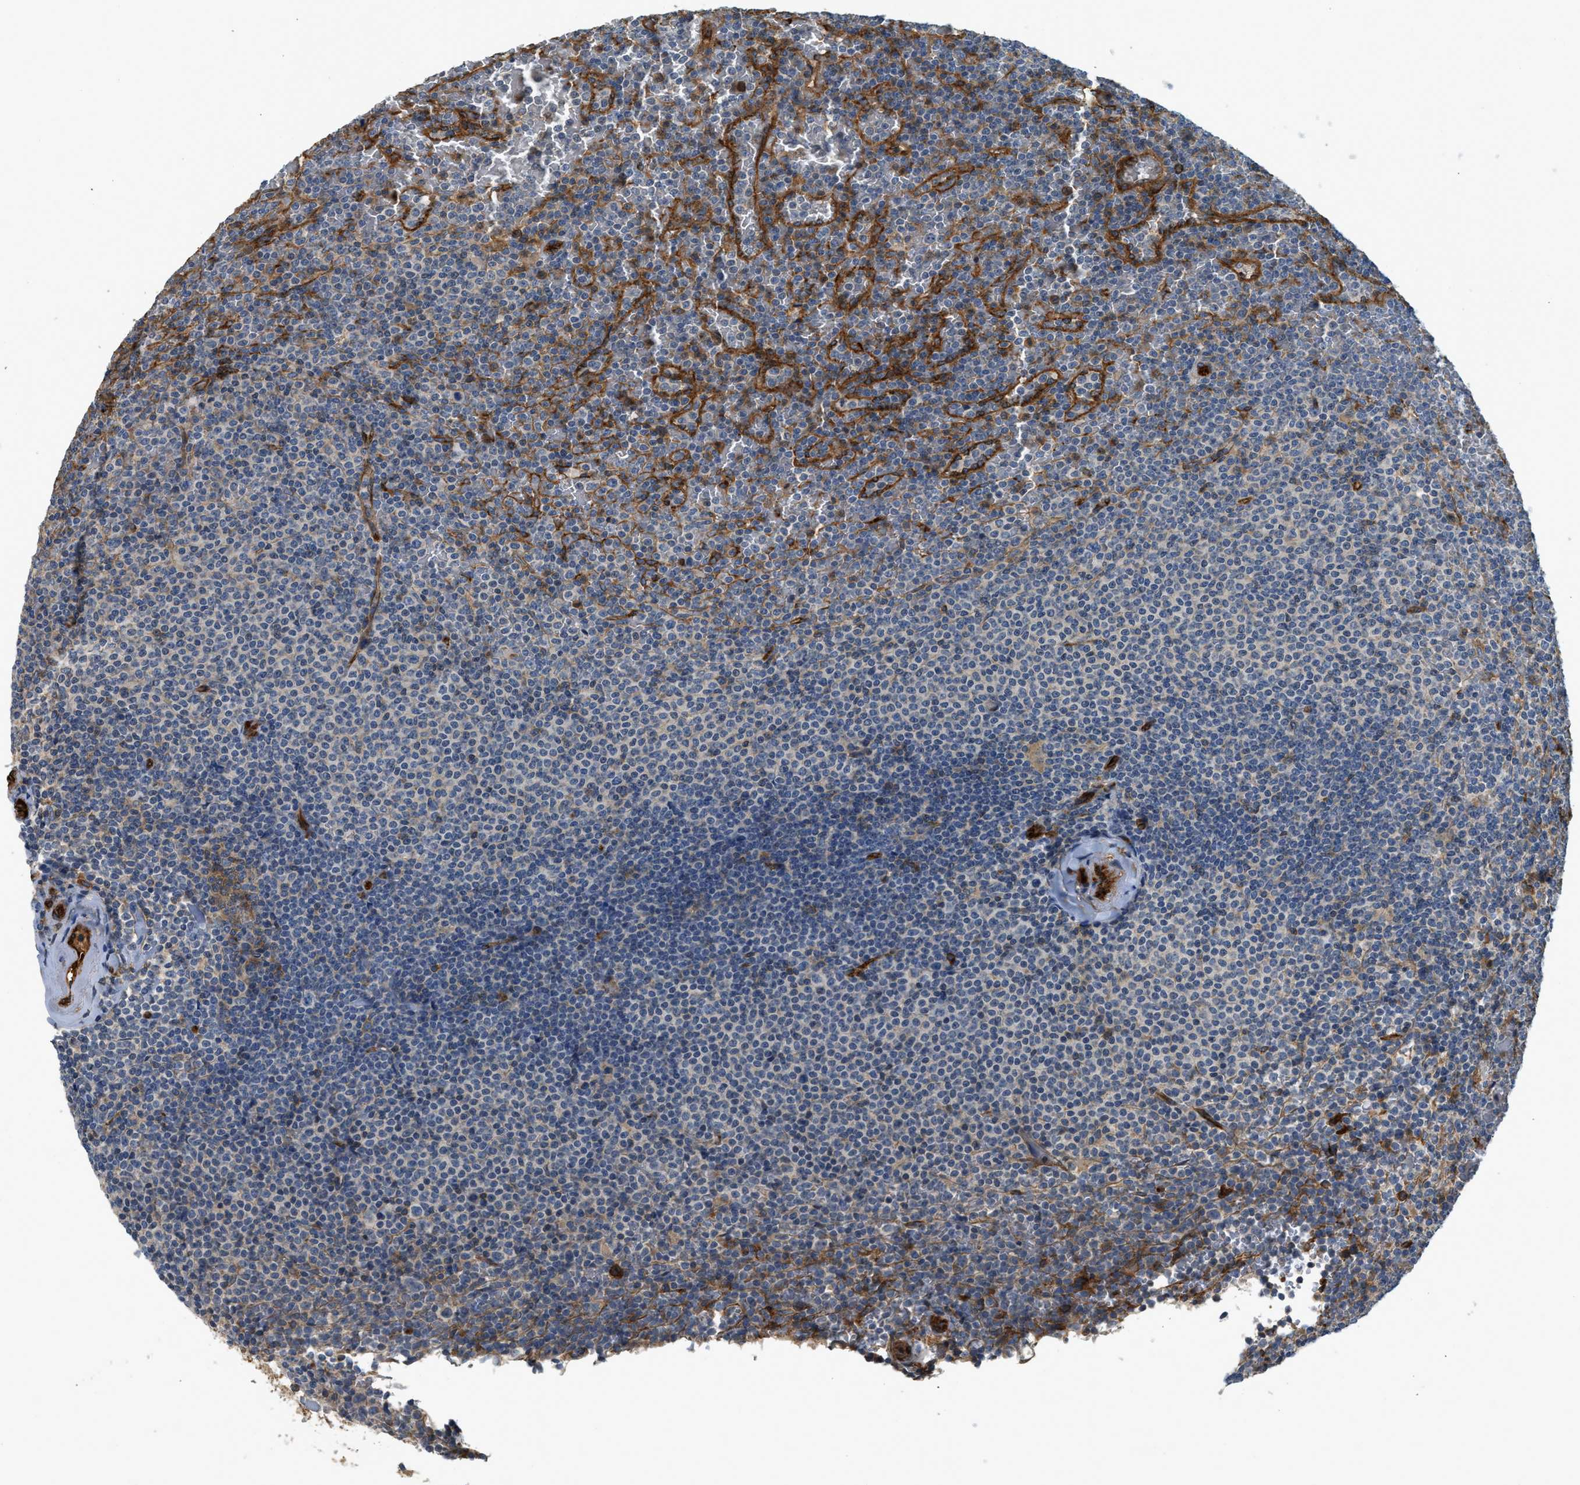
{"staining": {"intensity": "weak", "quantity": "<25%", "location": "cytoplasmic/membranous"}, "tissue": "lymphoma", "cell_type": "Tumor cells", "image_type": "cancer", "snomed": [{"axis": "morphology", "description": "Malignant lymphoma, non-Hodgkin's type, Low grade"}, {"axis": "topography", "description": "Spleen"}], "caption": "Immunohistochemistry image of neoplastic tissue: human low-grade malignant lymphoma, non-Hodgkin's type stained with DAB displays no significant protein expression in tumor cells.", "gene": "HIP1", "patient": {"sex": "female", "age": 77}}